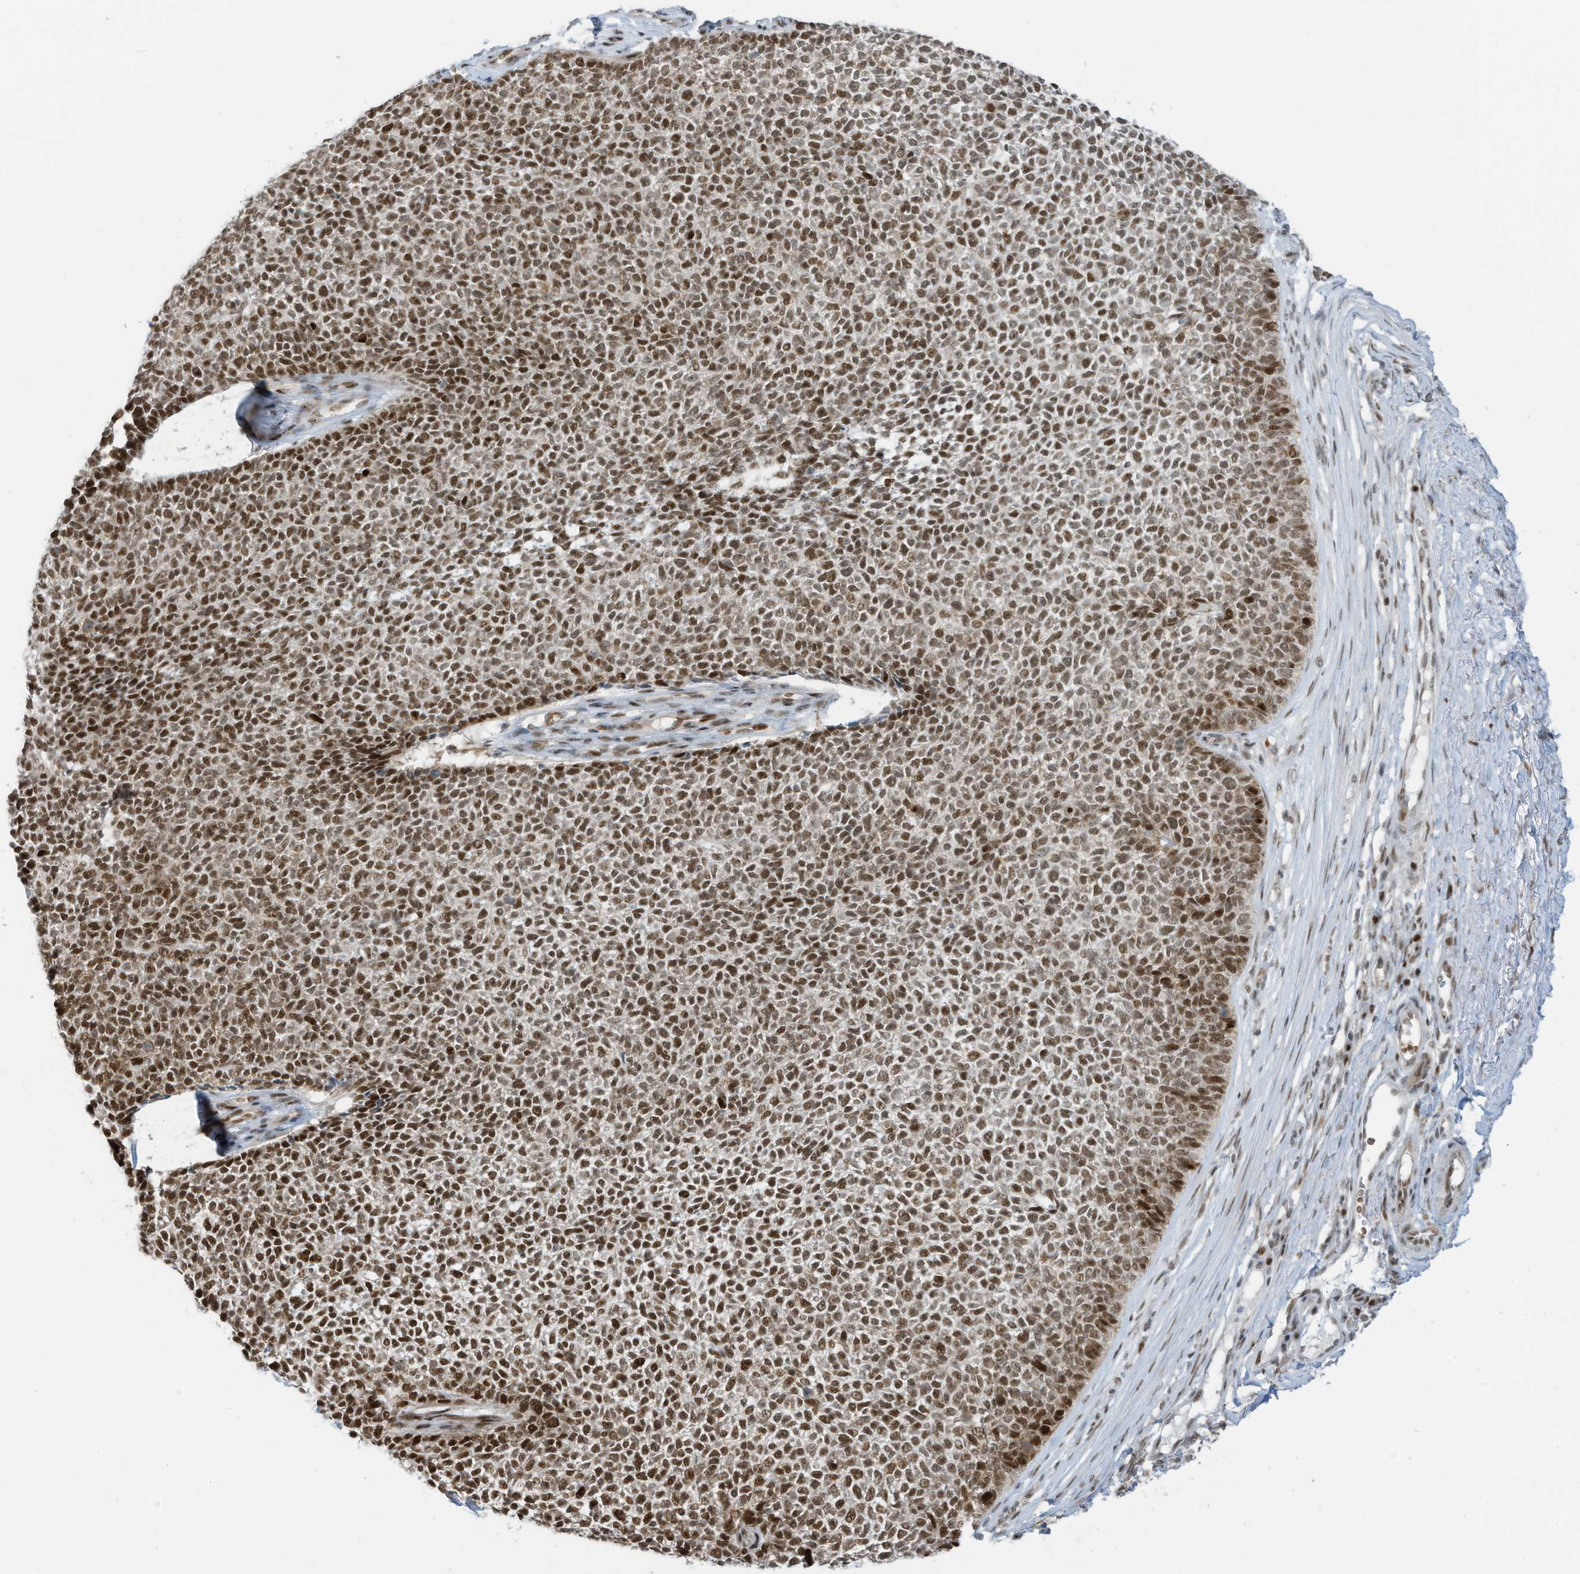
{"staining": {"intensity": "moderate", "quantity": ">75%", "location": "nuclear"}, "tissue": "skin cancer", "cell_type": "Tumor cells", "image_type": "cancer", "snomed": [{"axis": "morphology", "description": "Basal cell carcinoma"}, {"axis": "topography", "description": "Skin"}], "caption": "Skin basal cell carcinoma tissue exhibits moderate nuclear expression in approximately >75% of tumor cells Nuclei are stained in blue.", "gene": "ZCWPW2", "patient": {"sex": "female", "age": 84}}